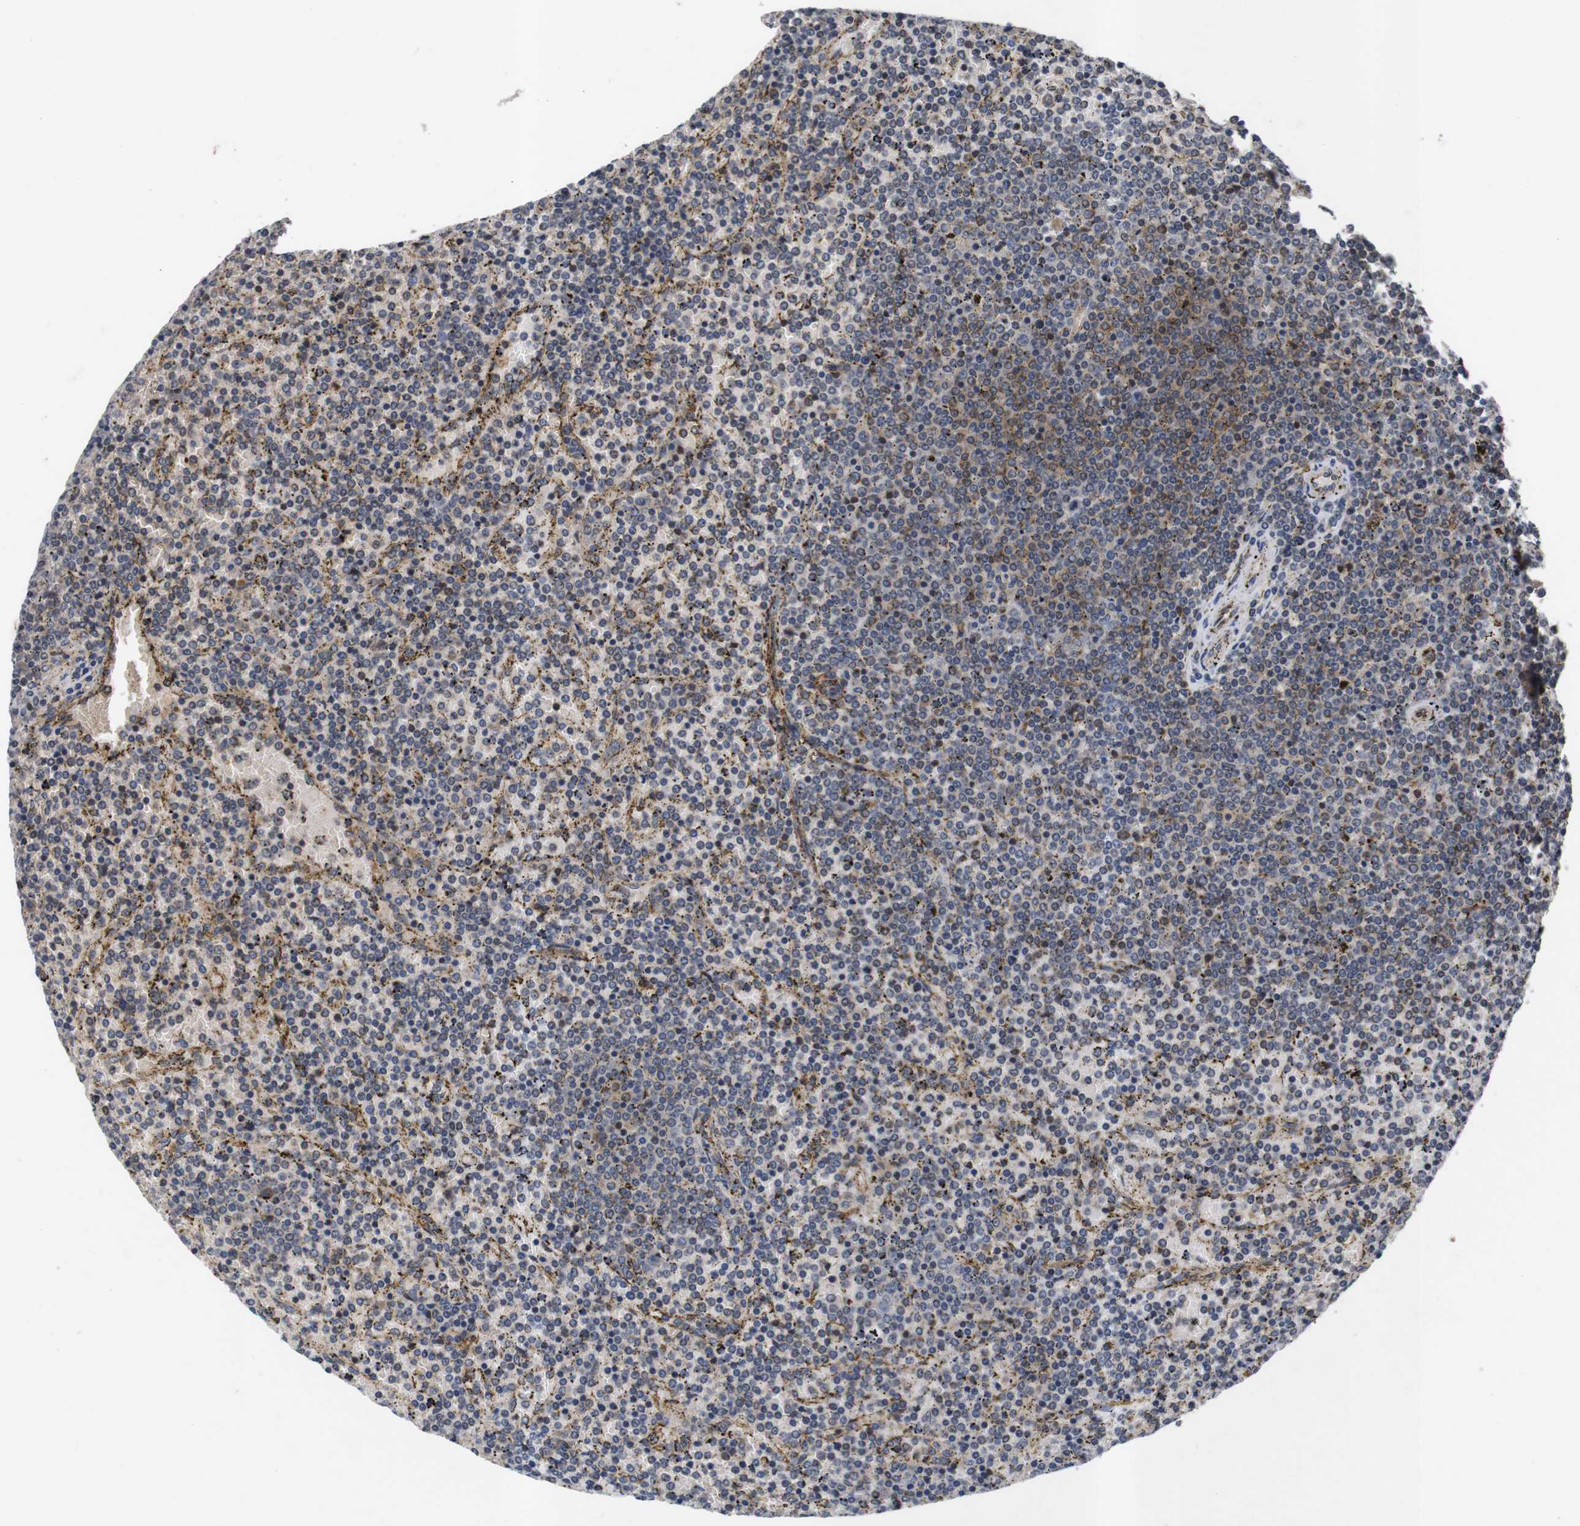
{"staining": {"intensity": "moderate", "quantity": "<25%", "location": "cytoplasmic/membranous,nuclear"}, "tissue": "lymphoma", "cell_type": "Tumor cells", "image_type": "cancer", "snomed": [{"axis": "morphology", "description": "Malignant lymphoma, non-Hodgkin's type, Low grade"}, {"axis": "topography", "description": "Spleen"}], "caption": "Immunohistochemical staining of human lymphoma exhibits low levels of moderate cytoplasmic/membranous and nuclear staining in approximately <25% of tumor cells.", "gene": "RIPK1", "patient": {"sex": "female", "age": 77}}